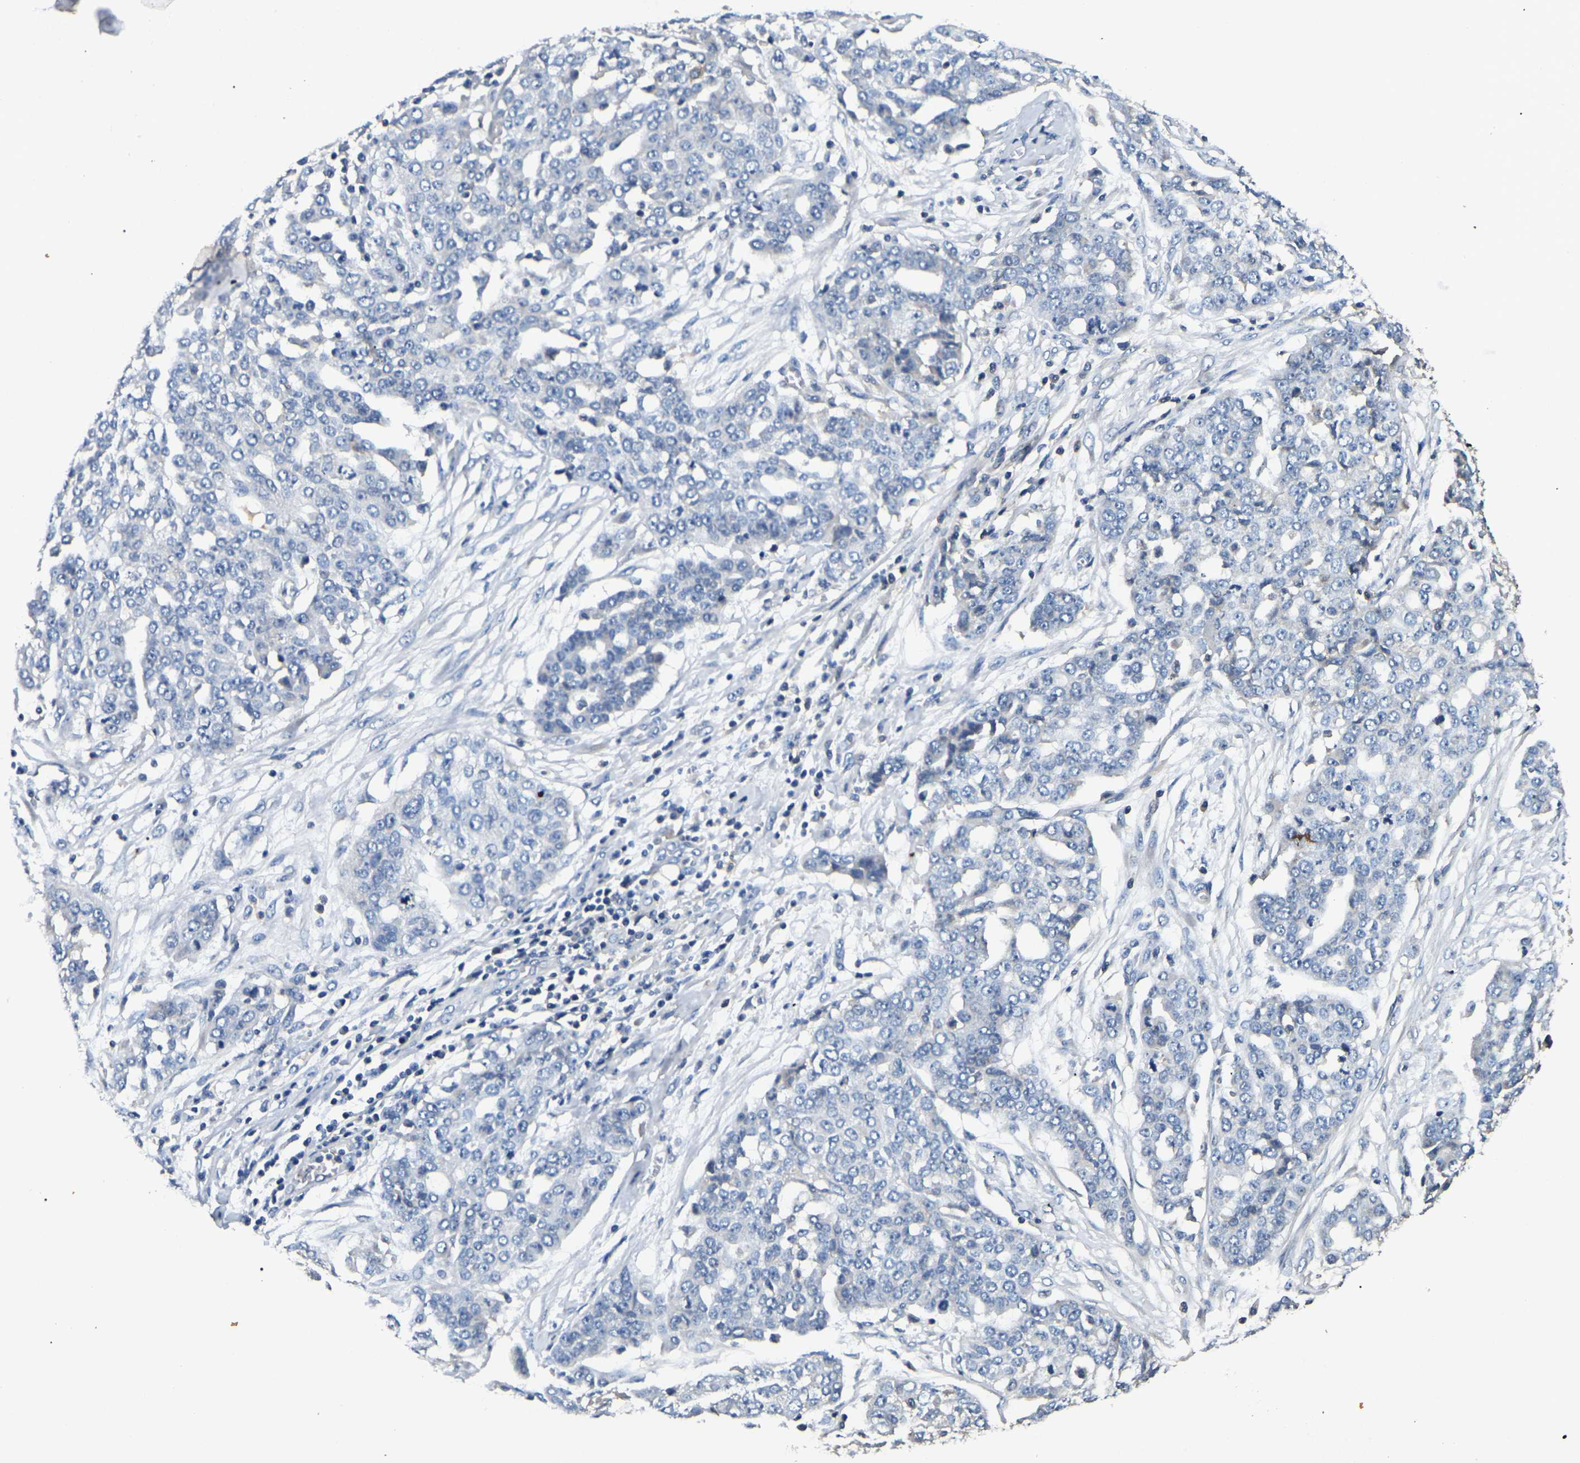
{"staining": {"intensity": "negative", "quantity": "none", "location": "none"}, "tissue": "ovarian cancer", "cell_type": "Tumor cells", "image_type": "cancer", "snomed": [{"axis": "morphology", "description": "Cystadenocarcinoma, serous, NOS"}, {"axis": "topography", "description": "Soft tissue"}, {"axis": "topography", "description": "Ovary"}], "caption": "The image shows no significant expression in tumor cells of ovarian serous cystadenocarcinoma.", "gene": "SMPD2", "patient": {"sex": "female", "age": 57}}